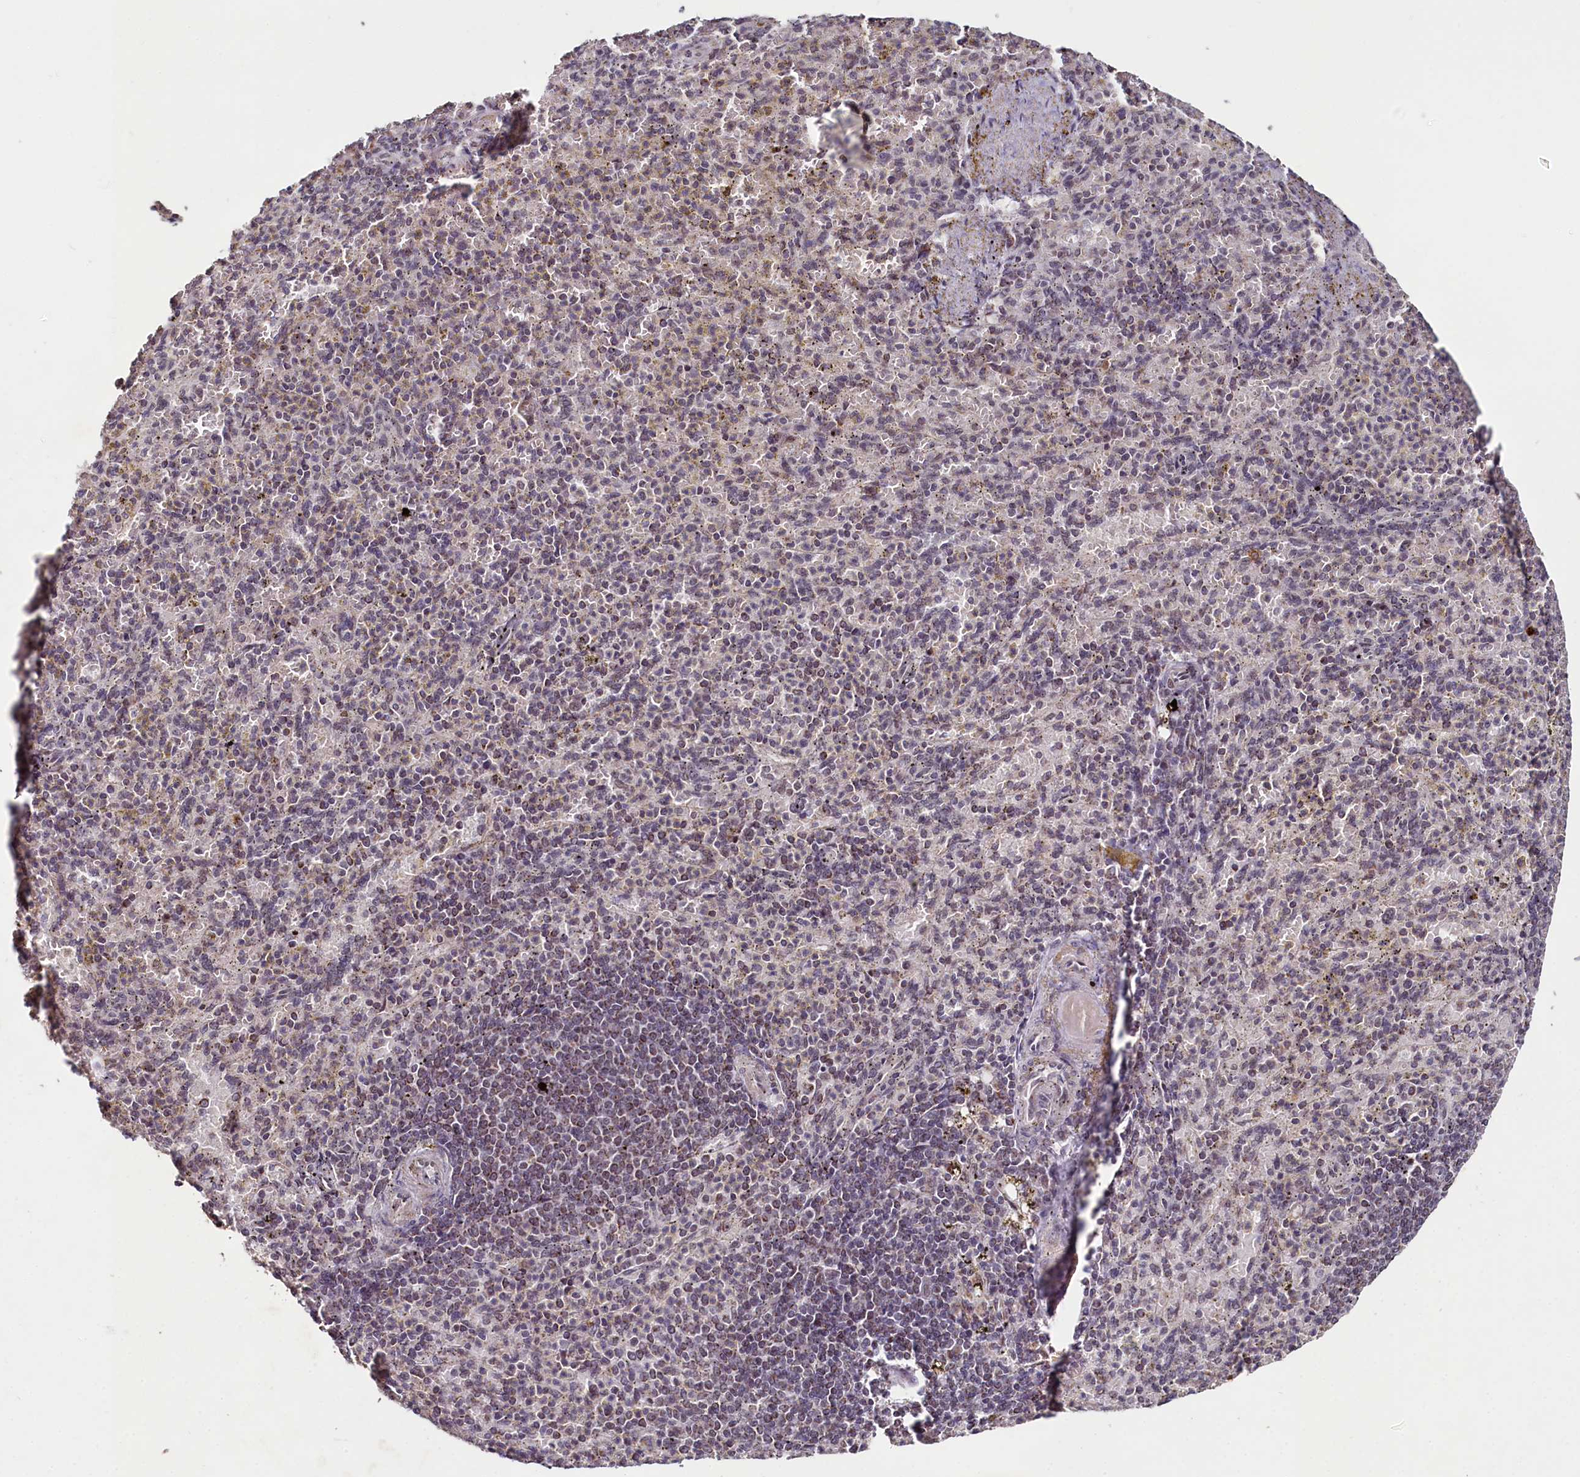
{"staining": {"intensity": "weak", "quantity": "<25%", "location": "cytoplasmic/membranous"}, "tissue": "spleen", "cell_type": "Cells in red pulp", "image_type": "normal", "snomed": [{"axis": "morphology", "description": "Normal tissue, NOS"}, {"axis": "topography", "description": "Spleen"}], "caption": "The micrograph reveals no significant staining in cells in red pulp of spleen.", "gene": "PDE6D", "patient": {"sex": "female", "age": 74}}